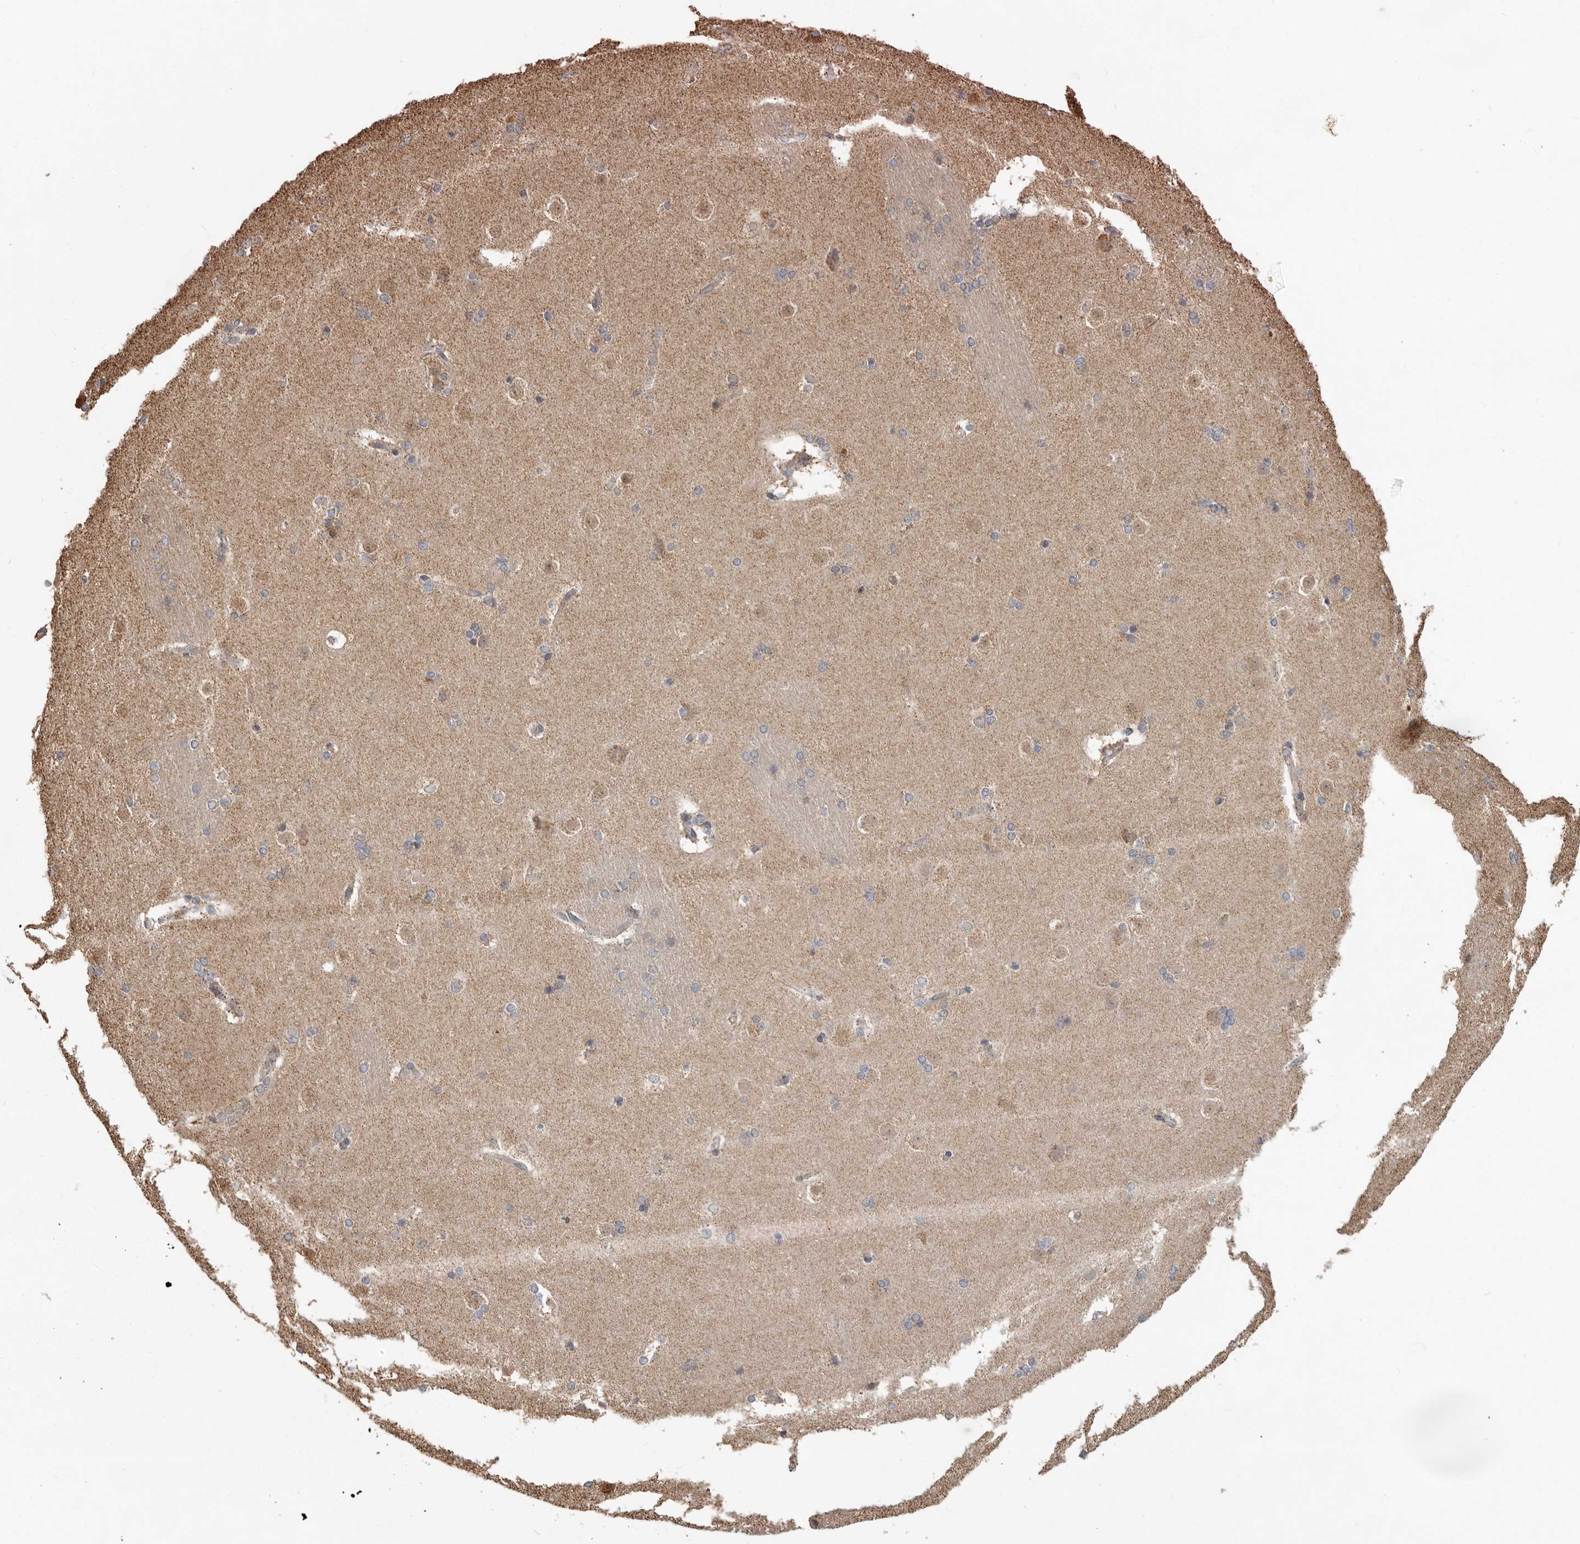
{"staining": {"intensity": "moderate", "quantity": "<25%", "location": "cytoplasmic/membranous"}, "tissue": "caudate", "cell_type": "Glial cells", "image_type": "normal", "snomed": [{"axis": "morphology", "description": "Normal tissue, NOS"}, {"axis": "topography", "description": "Lateral ventricle wall"}], "caption": "Unremarkable caudate reveals moderate cytoplasmic/membranous expression in approximately <25% of glial cells, visualized by immunohistochemistry. The staining is performed using DAB (3,3'-diaminobenzidine) brown chromogen to label protein expression. The nuclei are counter-stained blue using hematoxylin.", "gene": "GCNT2", "patient": {"sex": "female", "age": 19}}